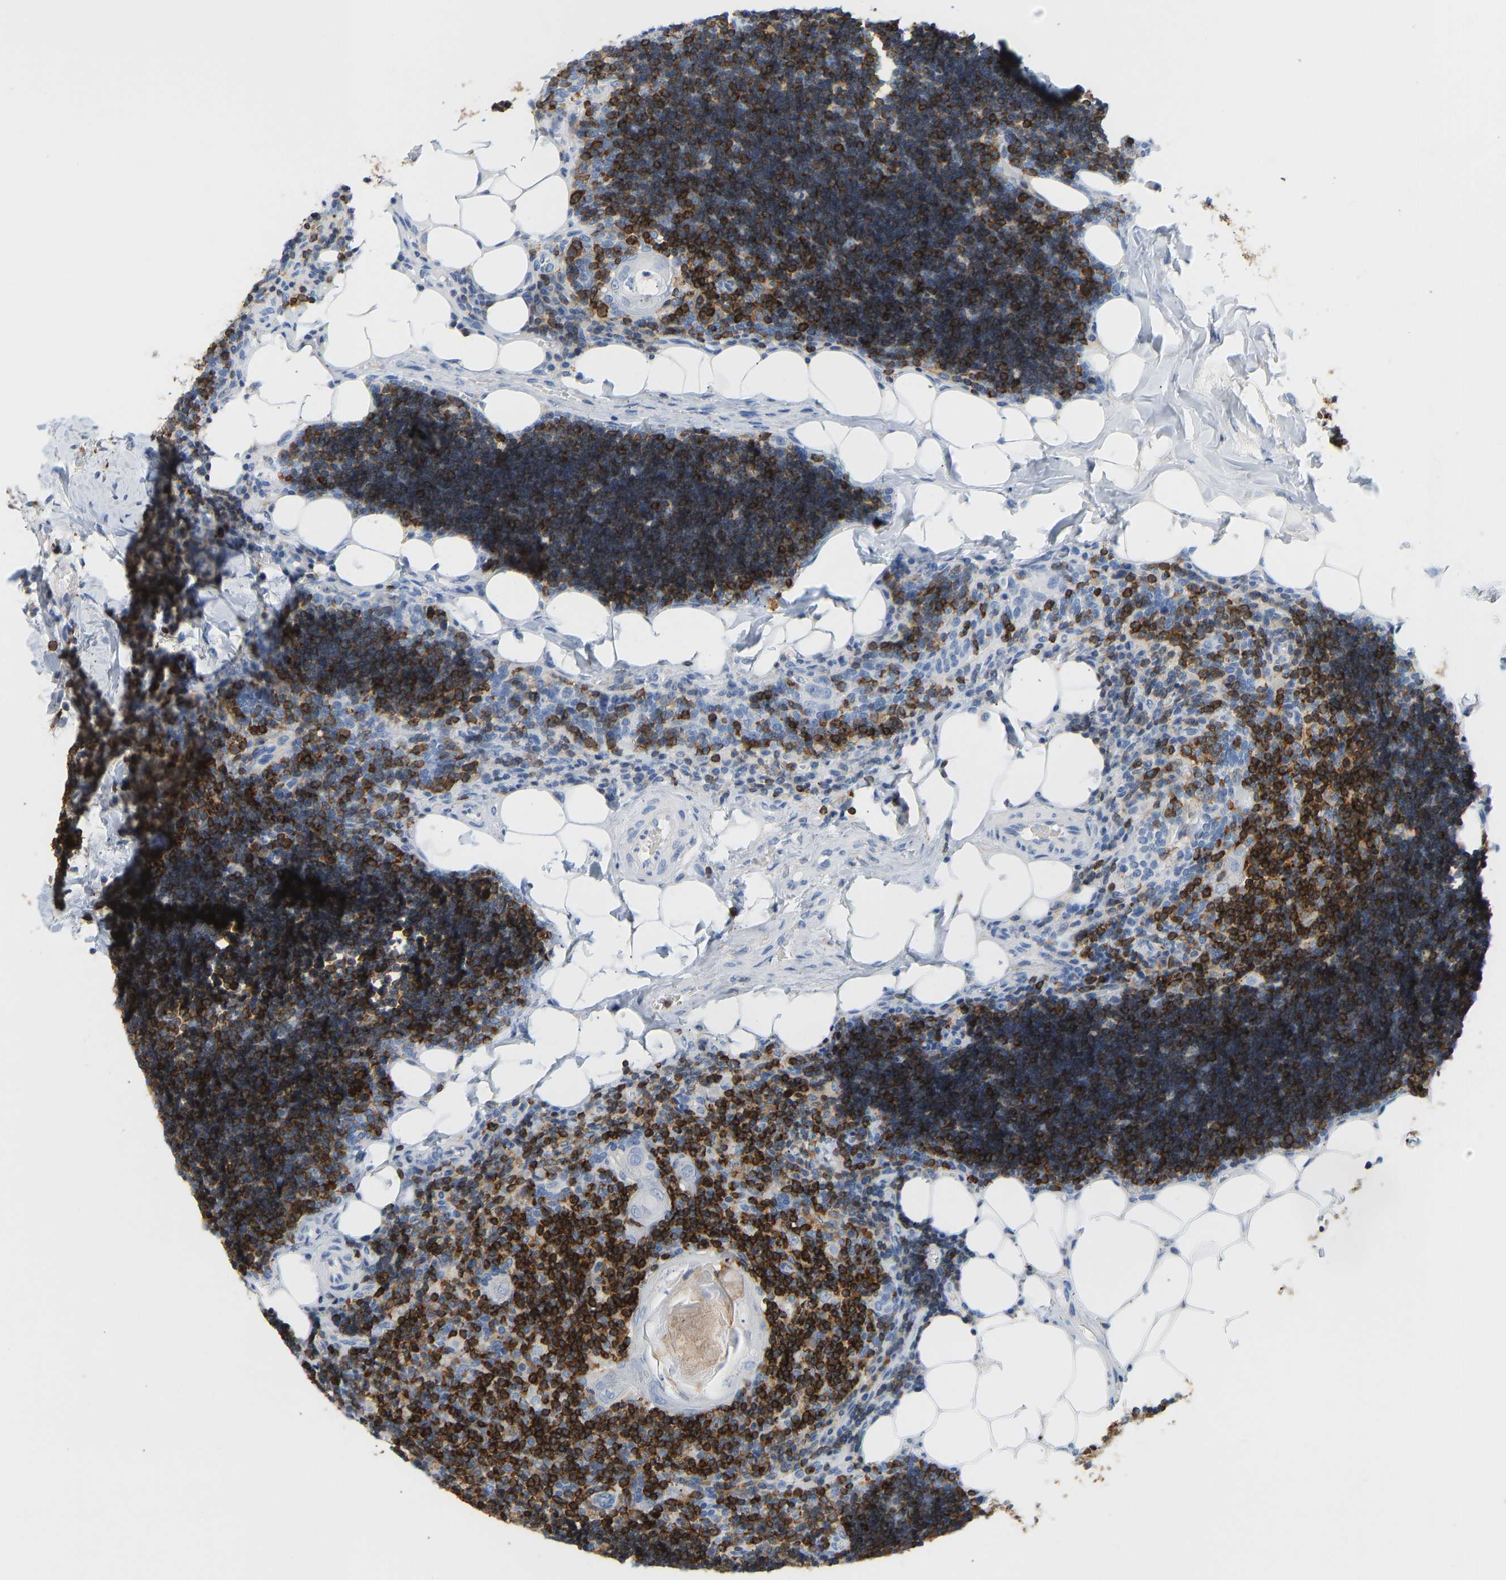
{"staining": {"intensity": "strong", "quantity": ">75%", "location": "cytoplasmic/membranous"}, "tissue": "lymph node", "cell_type": "Germinal center cells", "image_type": "normal", "snomed": [{"axis": "morphology", "description": "Normal tissue, NOS"}, {"axis": "topography", "description": "Lymph node"}], "caption": "Immunohistochemical staining of benign human lymph node demonstrates >75% levels of strong cytoplasmic/membranous protein positivity in about >75% of germinal center cells. (DAB IHC with brightfield microscopy, high magnification).", "gene": "EVL", "patient": {"sex": "male", "age": 33}}